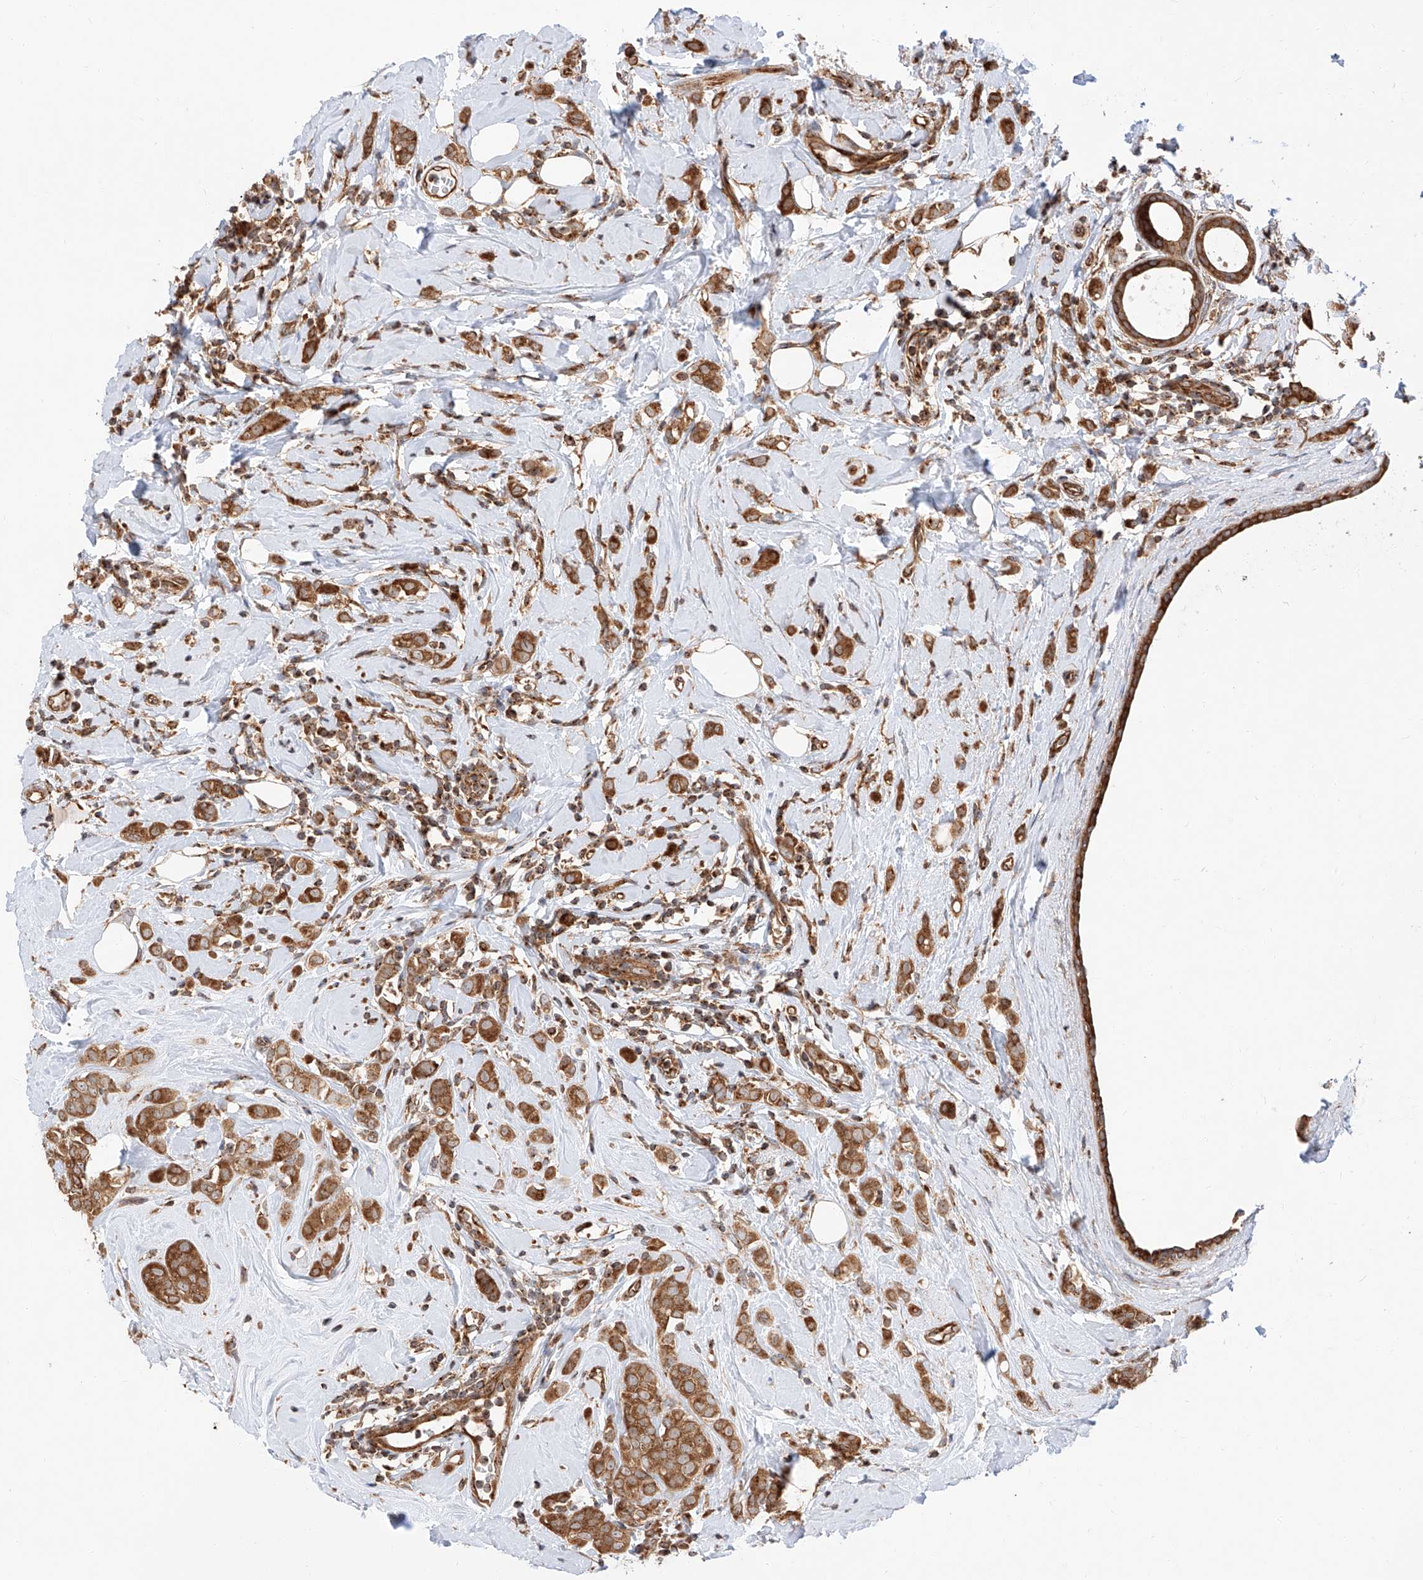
{"staining": {"intensity": "strong", "quantity": ">75%", "location": "cytoplasmic/membranous"}, "tissue": "breast cancer", "cell_type": "Tumor cells", "image_type": "cancer", "snomed": [{"axis": "morphology", "description": "Lobular carcinoma"}, {"axis": "topography", "description": "Breast"}], "caption": "Tumor cells show high levels of strong cytoplasmic/membranous positivity in about >75% of cells in breast cancer.", "gene": "ISCA2", "patient": {"sex": "female", "age": 47}}